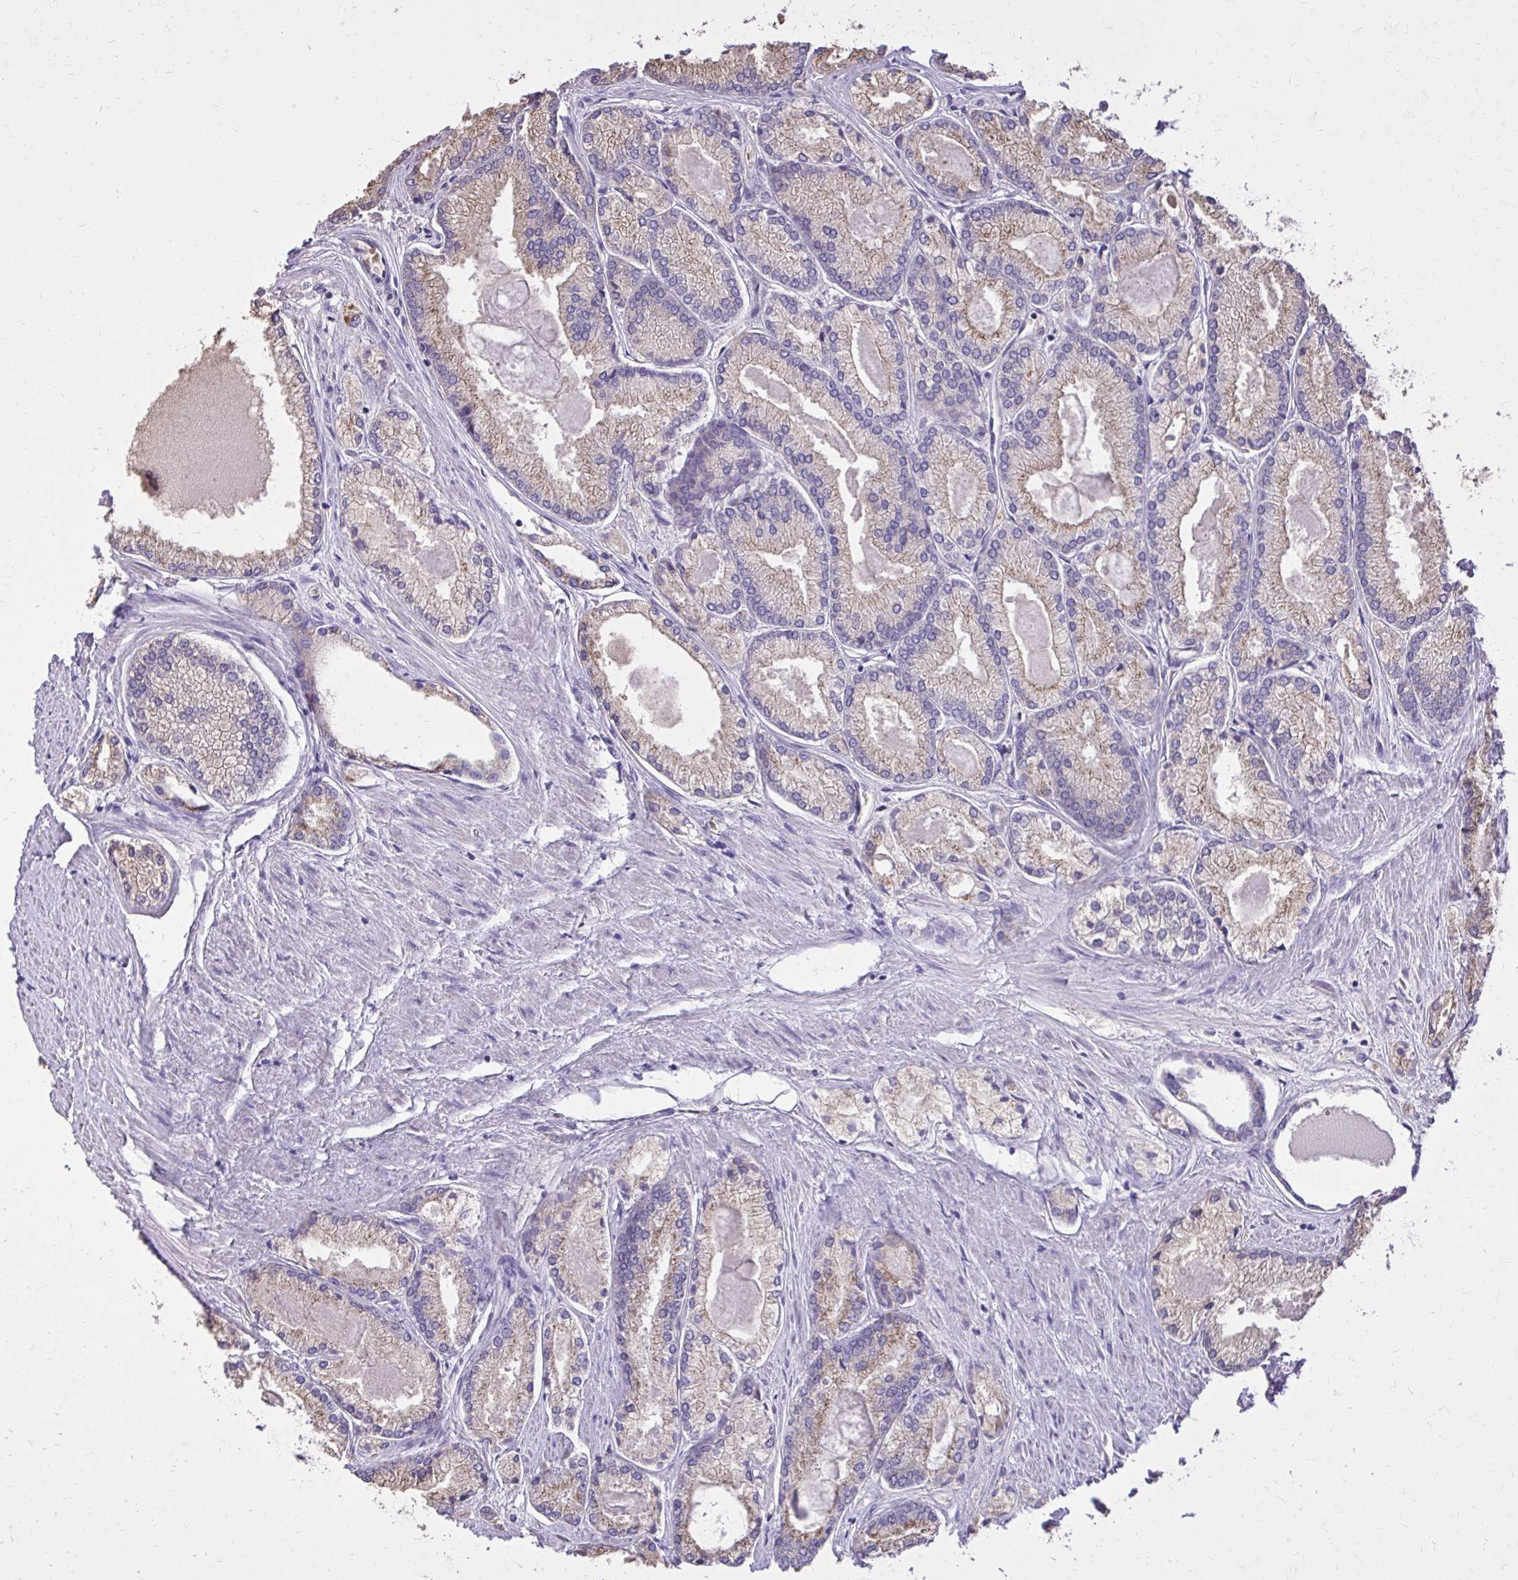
{"staining": {"intensity": "weak", "quantity": "<25%", "location": "cytoplasmic/membranous"}, "tissue": "prostate cancer", "cell_type": "Tumor cells", "image_type": "cancer", "snomed": [{"axis": "morphology", "description": "Adenocarcinoma, High grade"}, {"axis": "topography", "description": "Prostate"}], "caption": "There is no significant positivity in tumor cells of prostate cancer.", "gene": "CAT", "patient": {"sex": "male", "age": 68}}